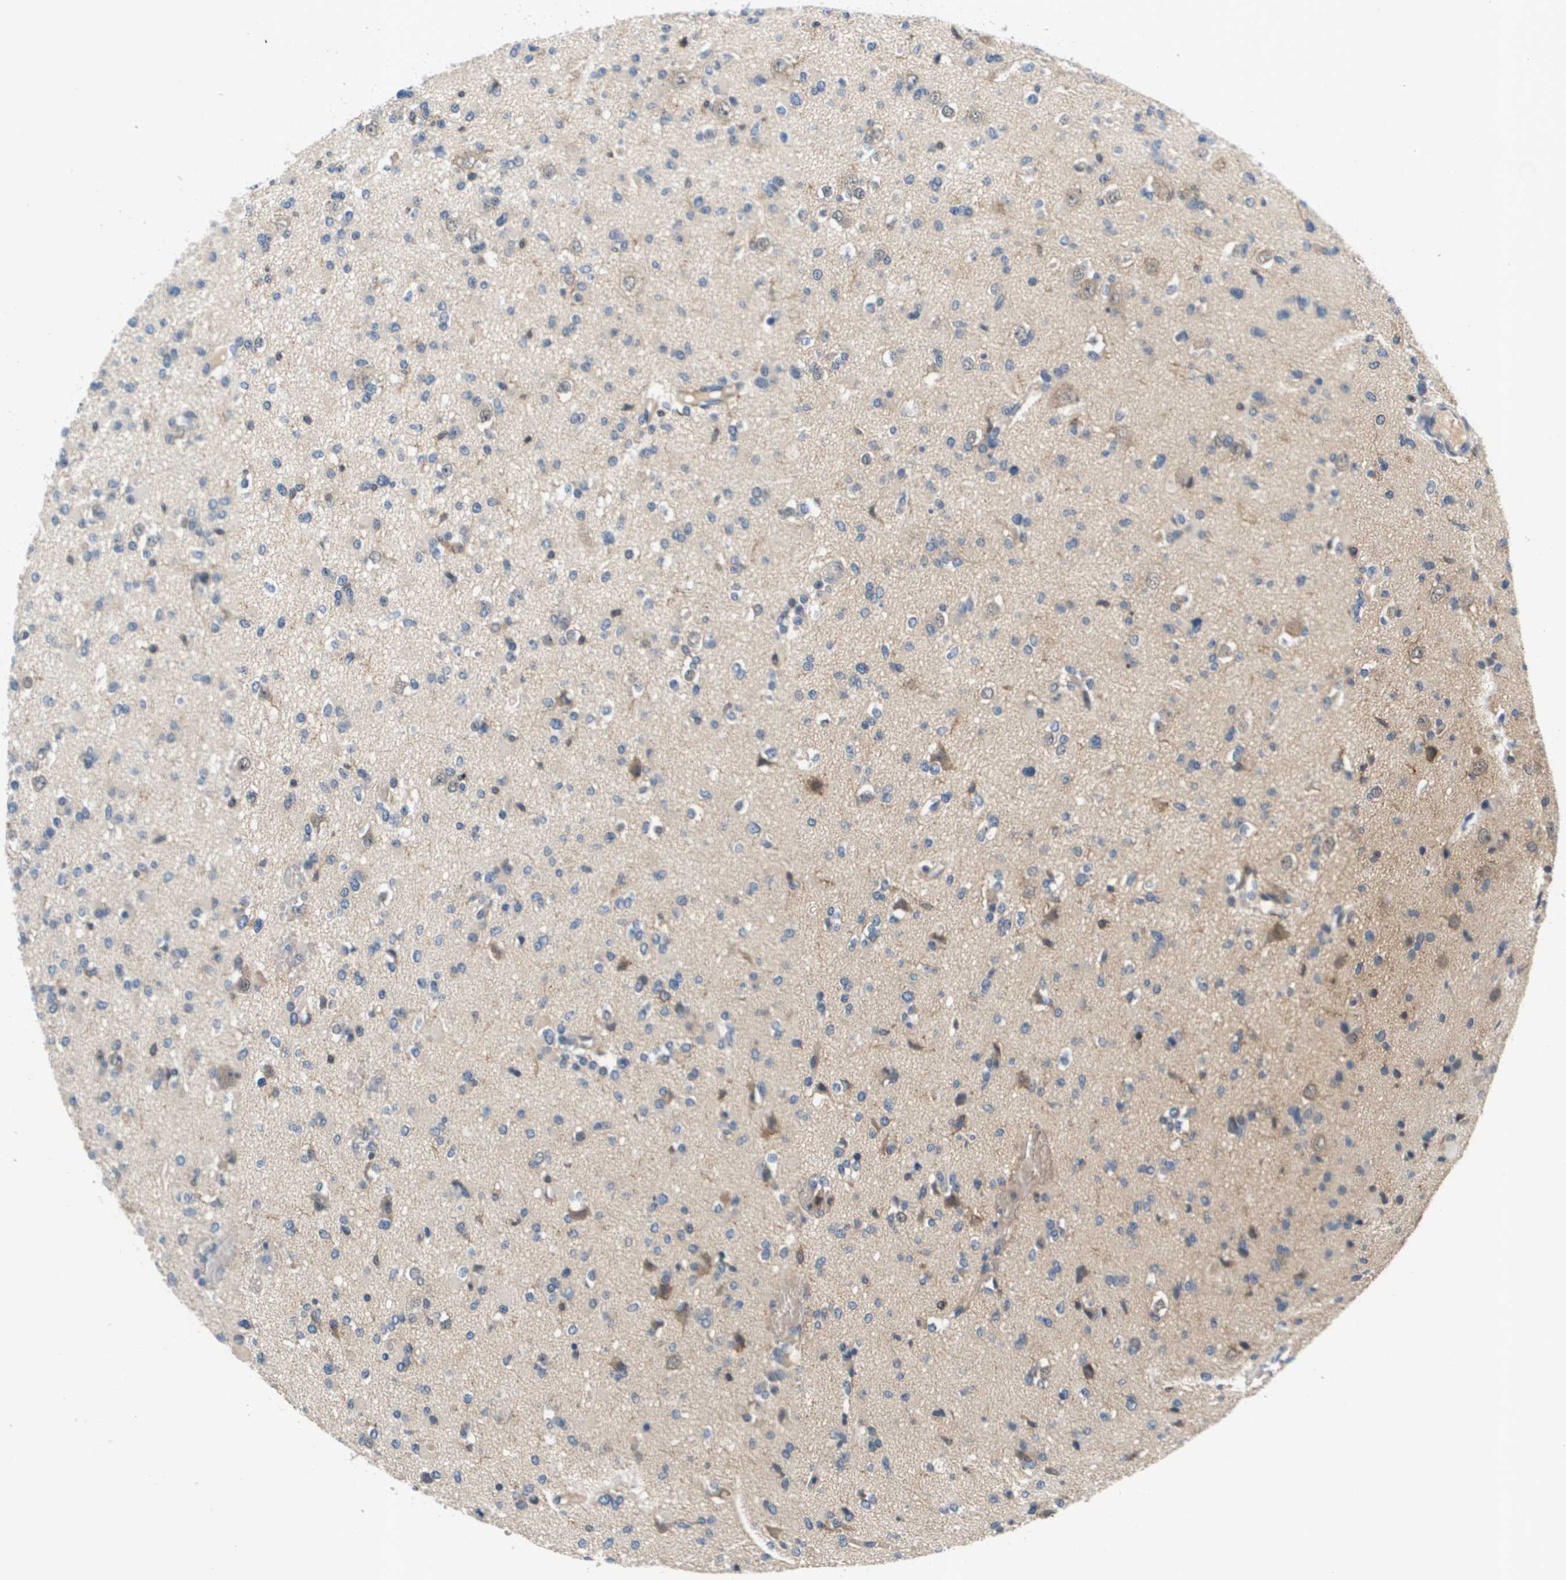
{"staining": {"intensity": "negative", "quantity": "none", "location": "none"}, "tissue": "glioma", "cell_type": "Tumor cells", "image_type": "cancer", "snomed": [{"axis": "morphology", "description": "Glioma, malignant, Low grade"}, {"axis": "topography", "description": "Brain"}], "caption": "A high-resolution histopathology image shows immunohistochemistry (IHC) staining of glioma, which demonstrates no significant expression in tumor cells.", "gene": "KCNQ5", "patient": {"sex": "female", "age": 22}}